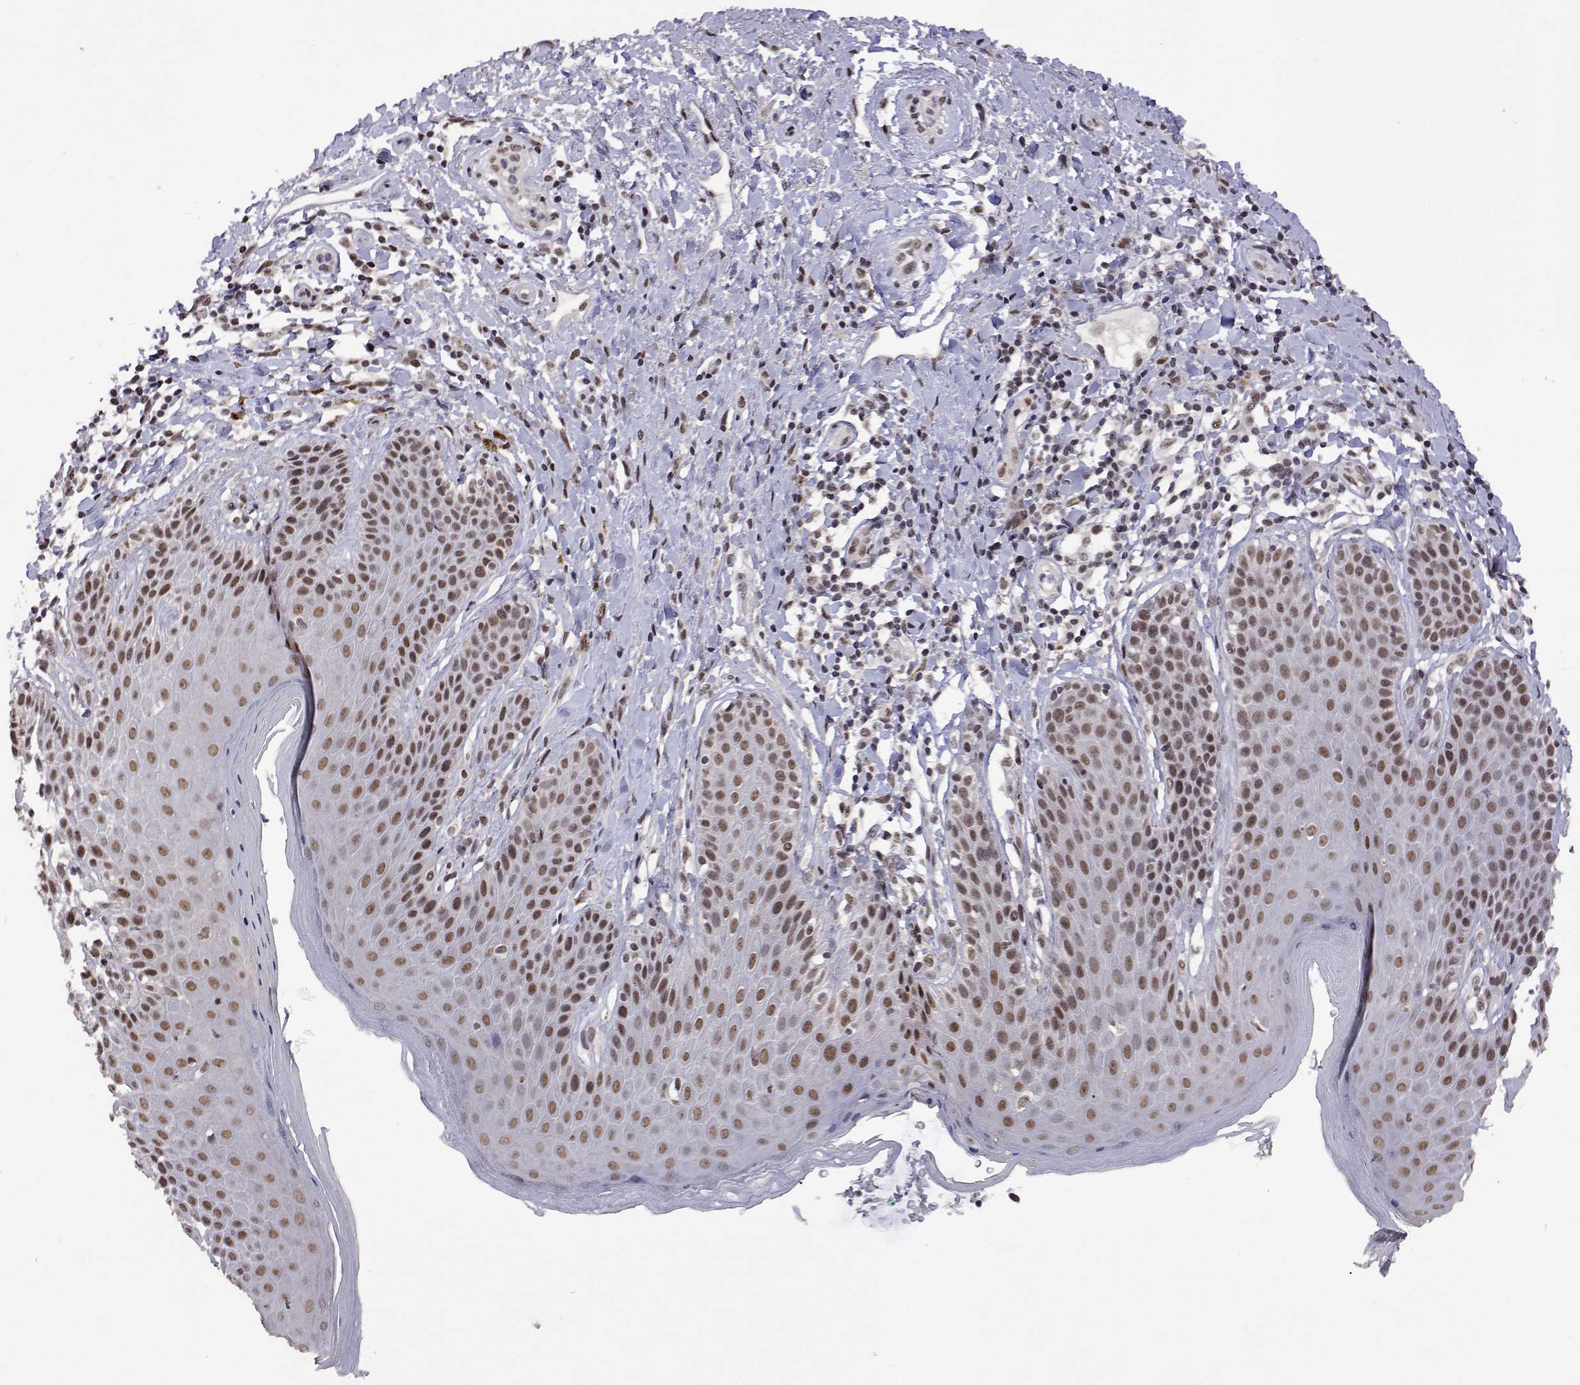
{"staining": {"intensity": "moderate", "quantity": ">75%", "location": "nuclear"}, "tissue": "skin", "cell_type": "Epidermal cells", "image_type": "normal", "snomed": [{"axis": "morphology", "description": "Normal tissue, NOS"}, {"axis": "topography", "description": "Anal"}, {"axis": "topography", "description": "Peripheral nerve tissue"}], "caption": "Moderate nuclear staining is identified in about >75% of epidermal cells in benign skin.", "gene": "HNRNPA0", "patient": {"sex": "male", "age": 51}}